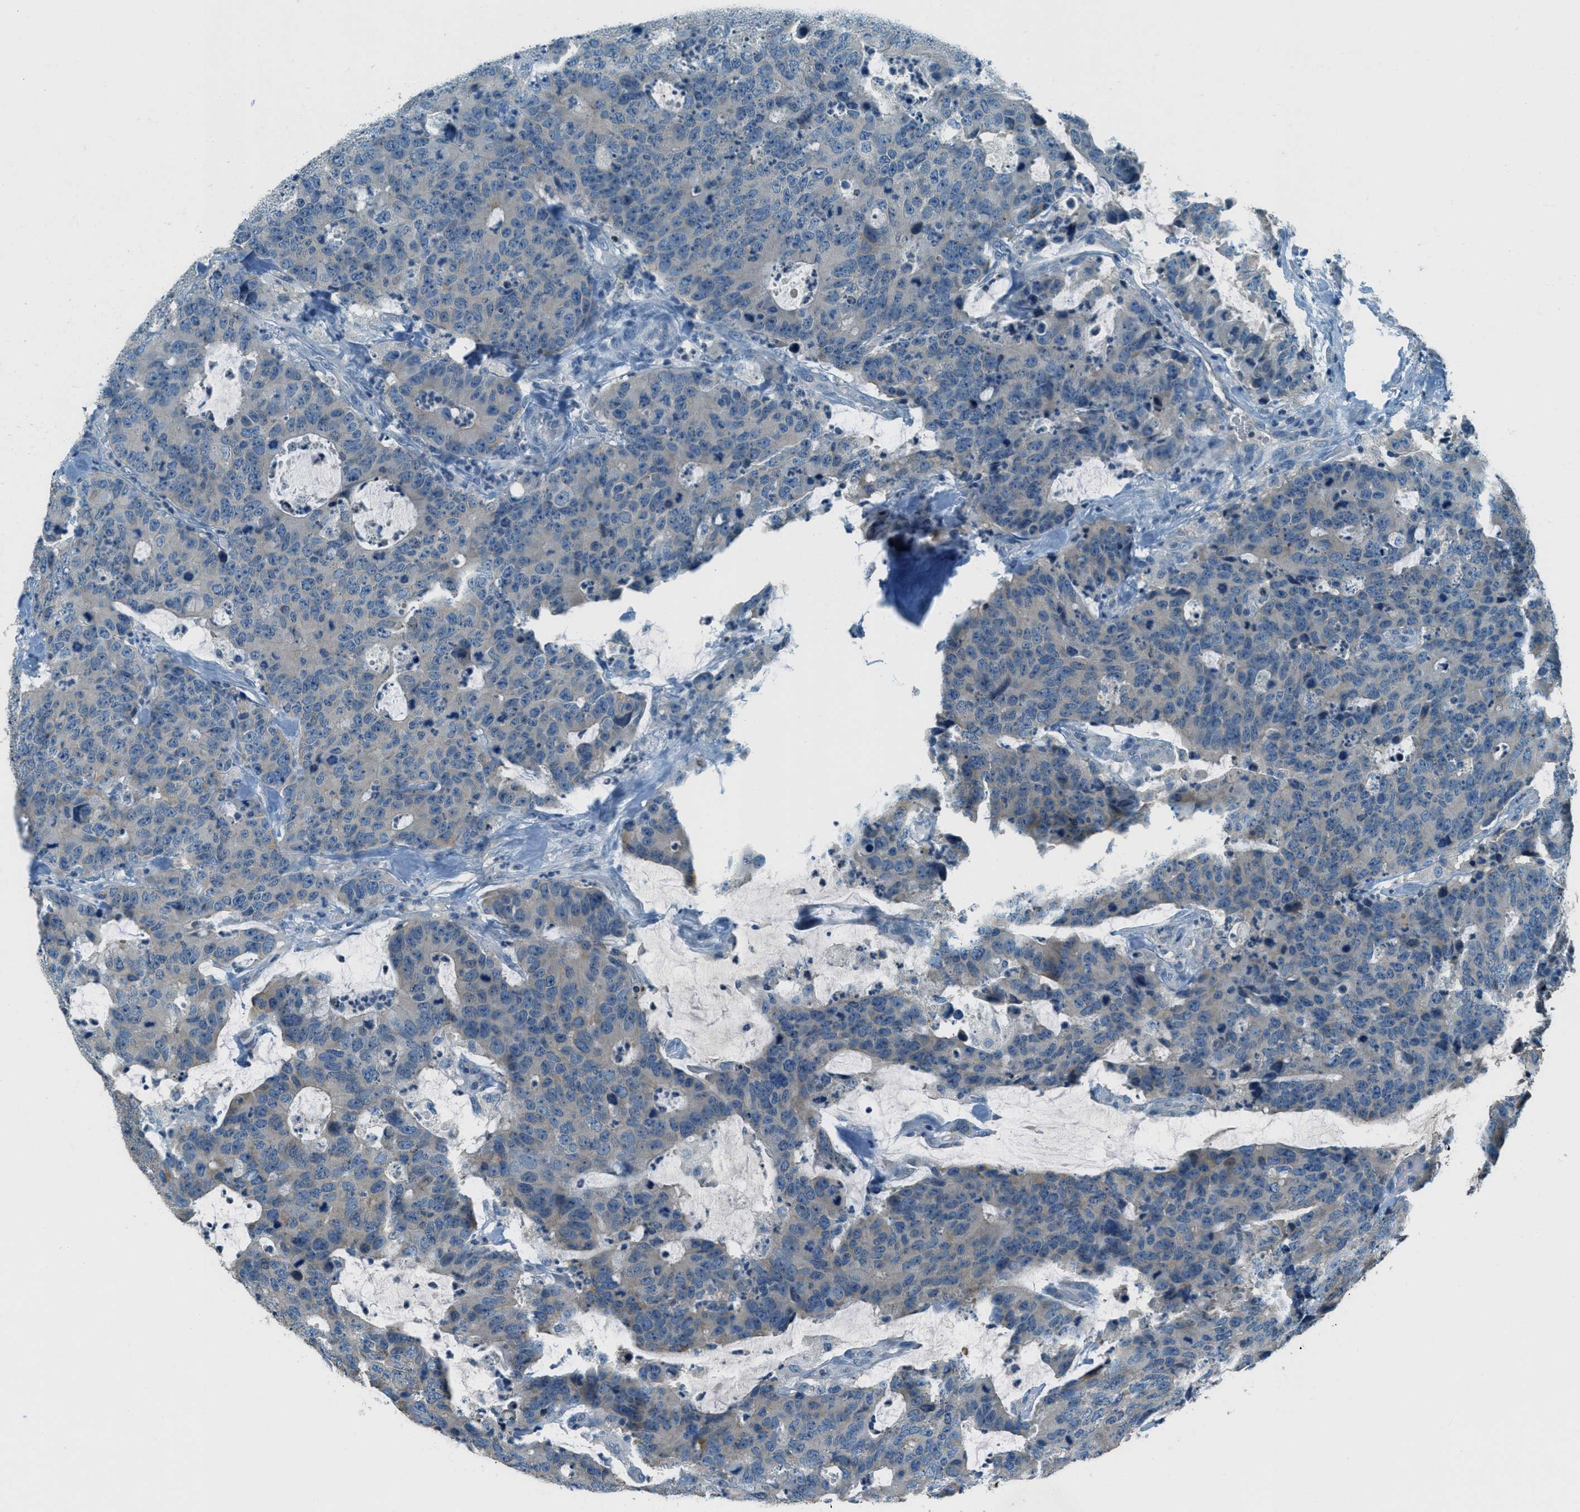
{"staining": {"intensity": "weak", "quantity": "<25%", "location": "cytoplasmic/membranous"}, "tissue": "colorectal cancer", "cell_type": "Tumor cells", "image_type": "cancer", "snomed": [{"axis": "morphology", "description": "Adenocarcinoma, NOS"}, {"axis": "topography", "description": "Colon"}], "caption": "IHC image of colorectal cancer (adenocarcinoma) stained for a protein (brown), which displays no staining in tumor cells.", "gene": "MSLN", "patient": {"sex": "female", "age": 86}}